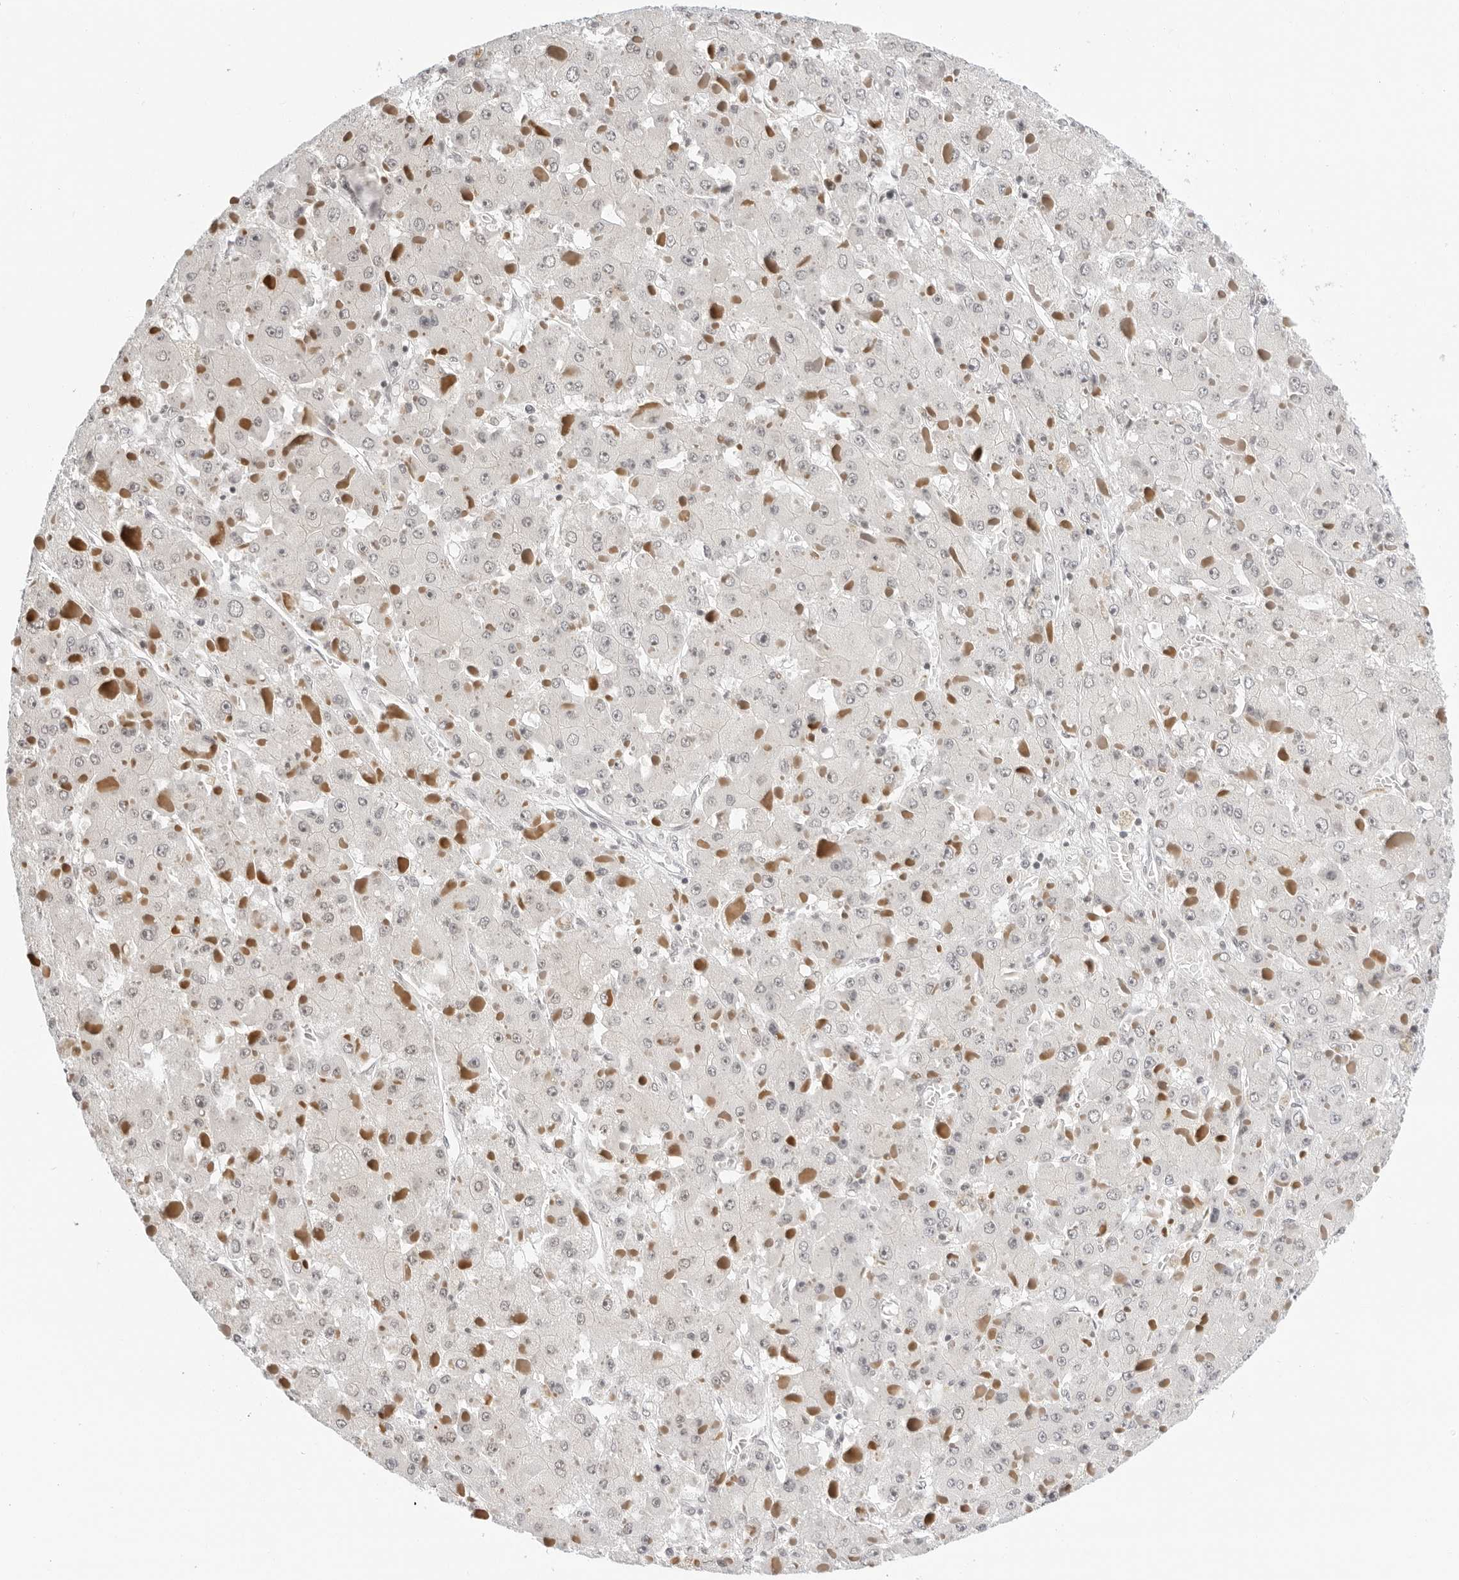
{"staining": {"intensity": "negative", "quantity": "none", "location": "none"}, "tissue": "liver cancer", "cell_type": "Tumor cells", "image_type": "cancer", "snomed": [{"axis": "morphology", "description": "Carcinoma, Hepatocellular, NOS"}, {"axis": "topography", "description": "Liver"}], "caption": "Immunohistochemical staining of liver hepatocellular carcinoma demonstrates no significant staining in tumor cells.", "gene": "MSH6", "patient": {"sex": "female", "age": 73}}